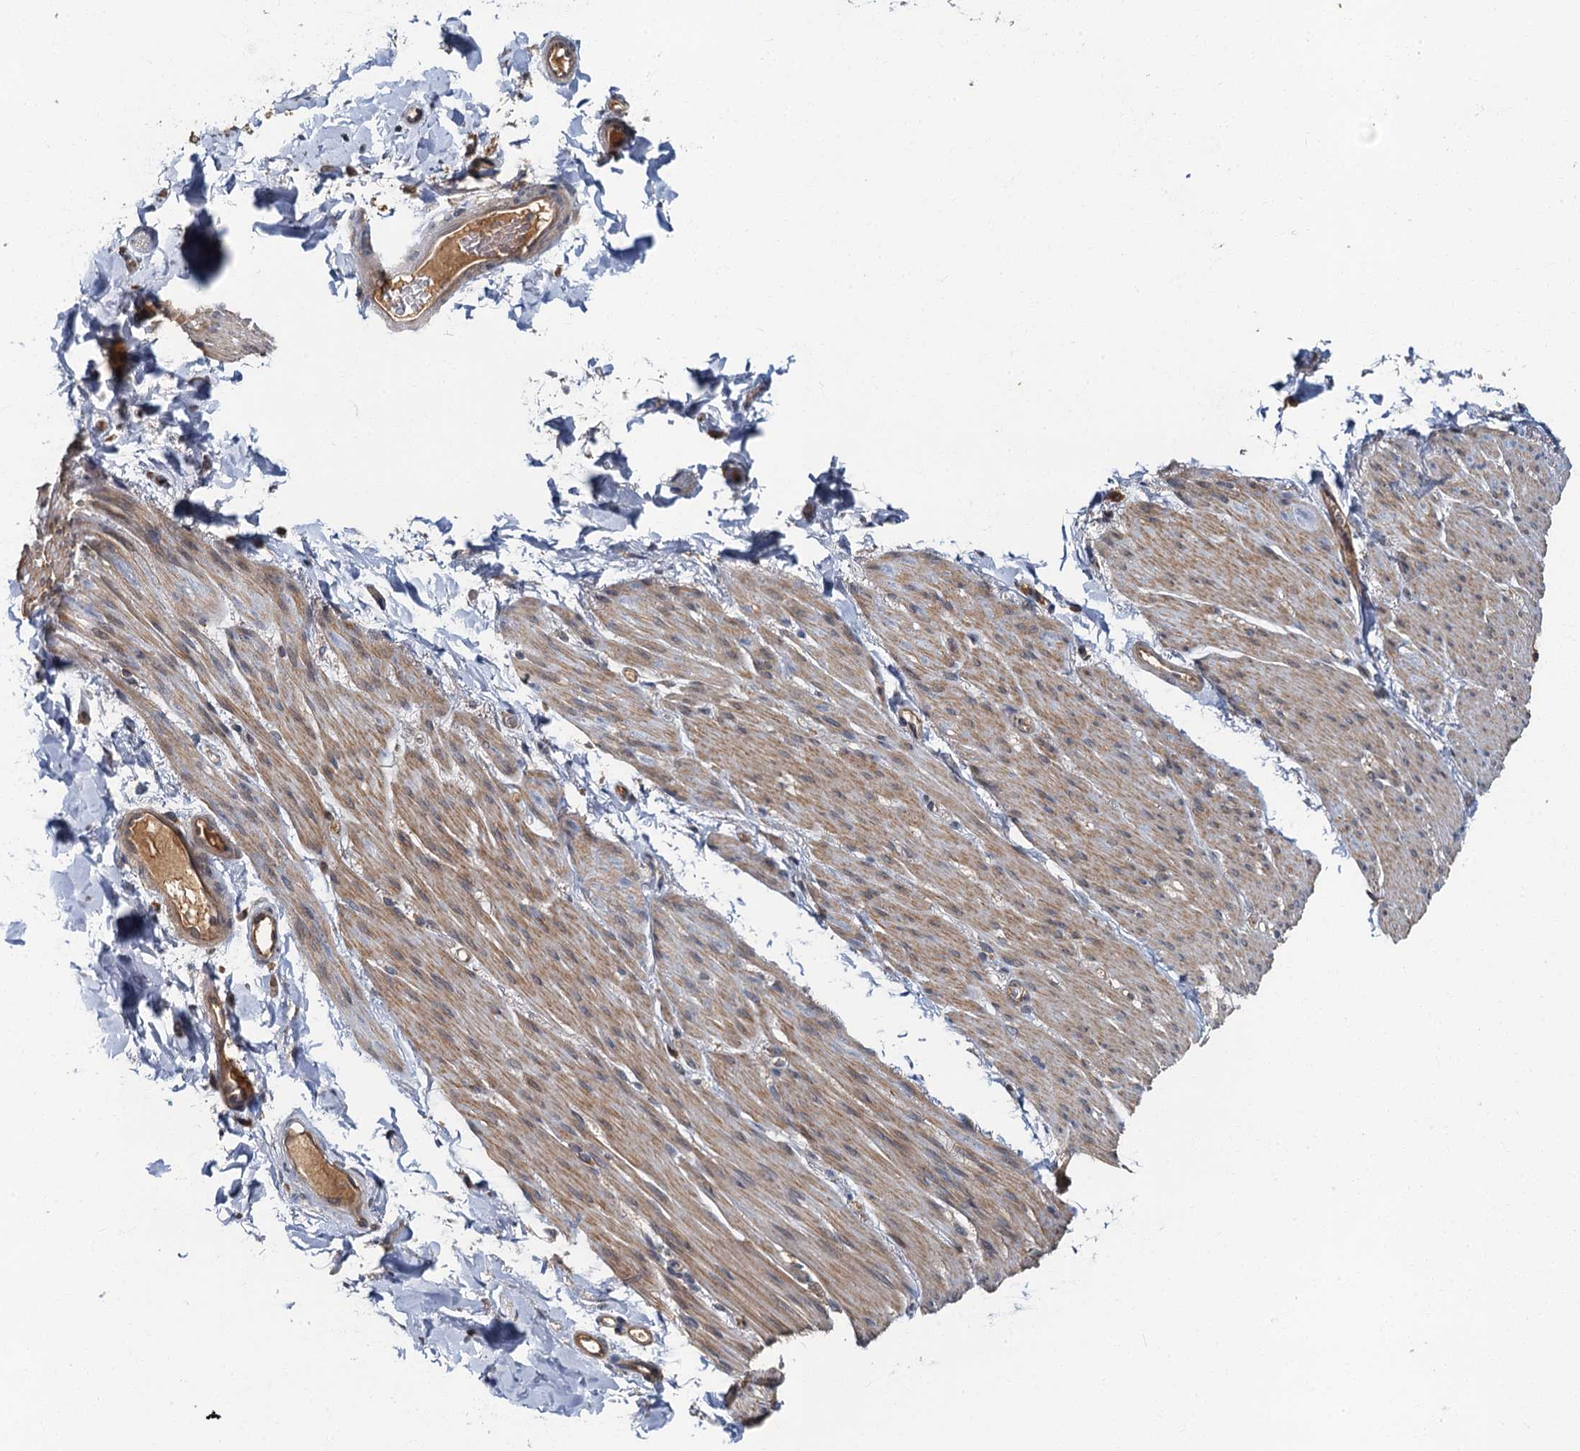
{"staining": {"intensity": "negative", "quantity": "none", "location": "none"}, "tissue": "adipose tissue", "cell_type": "Adipocytes", "image_type": "normal", "snomed": [{"axis": "morphology", "description": "Normal tissue, NOS"}, {"axis": "topography", "description": "Colon"}, {"axis": "topography", "description": "Peripheral nerve tissue"}], "caption": "Adipose tissue was stained to show a protein in brown. There is no significant positivity in adipocytes. Brightfield microscopy of immunohistochemistry stained with DAB (3,3'-diaminobenzidine) (brown) and hematoxylin (blue), captured at high magnification.", "gene": "WDCP", "patient": {"sex": "female", "age": 61}}